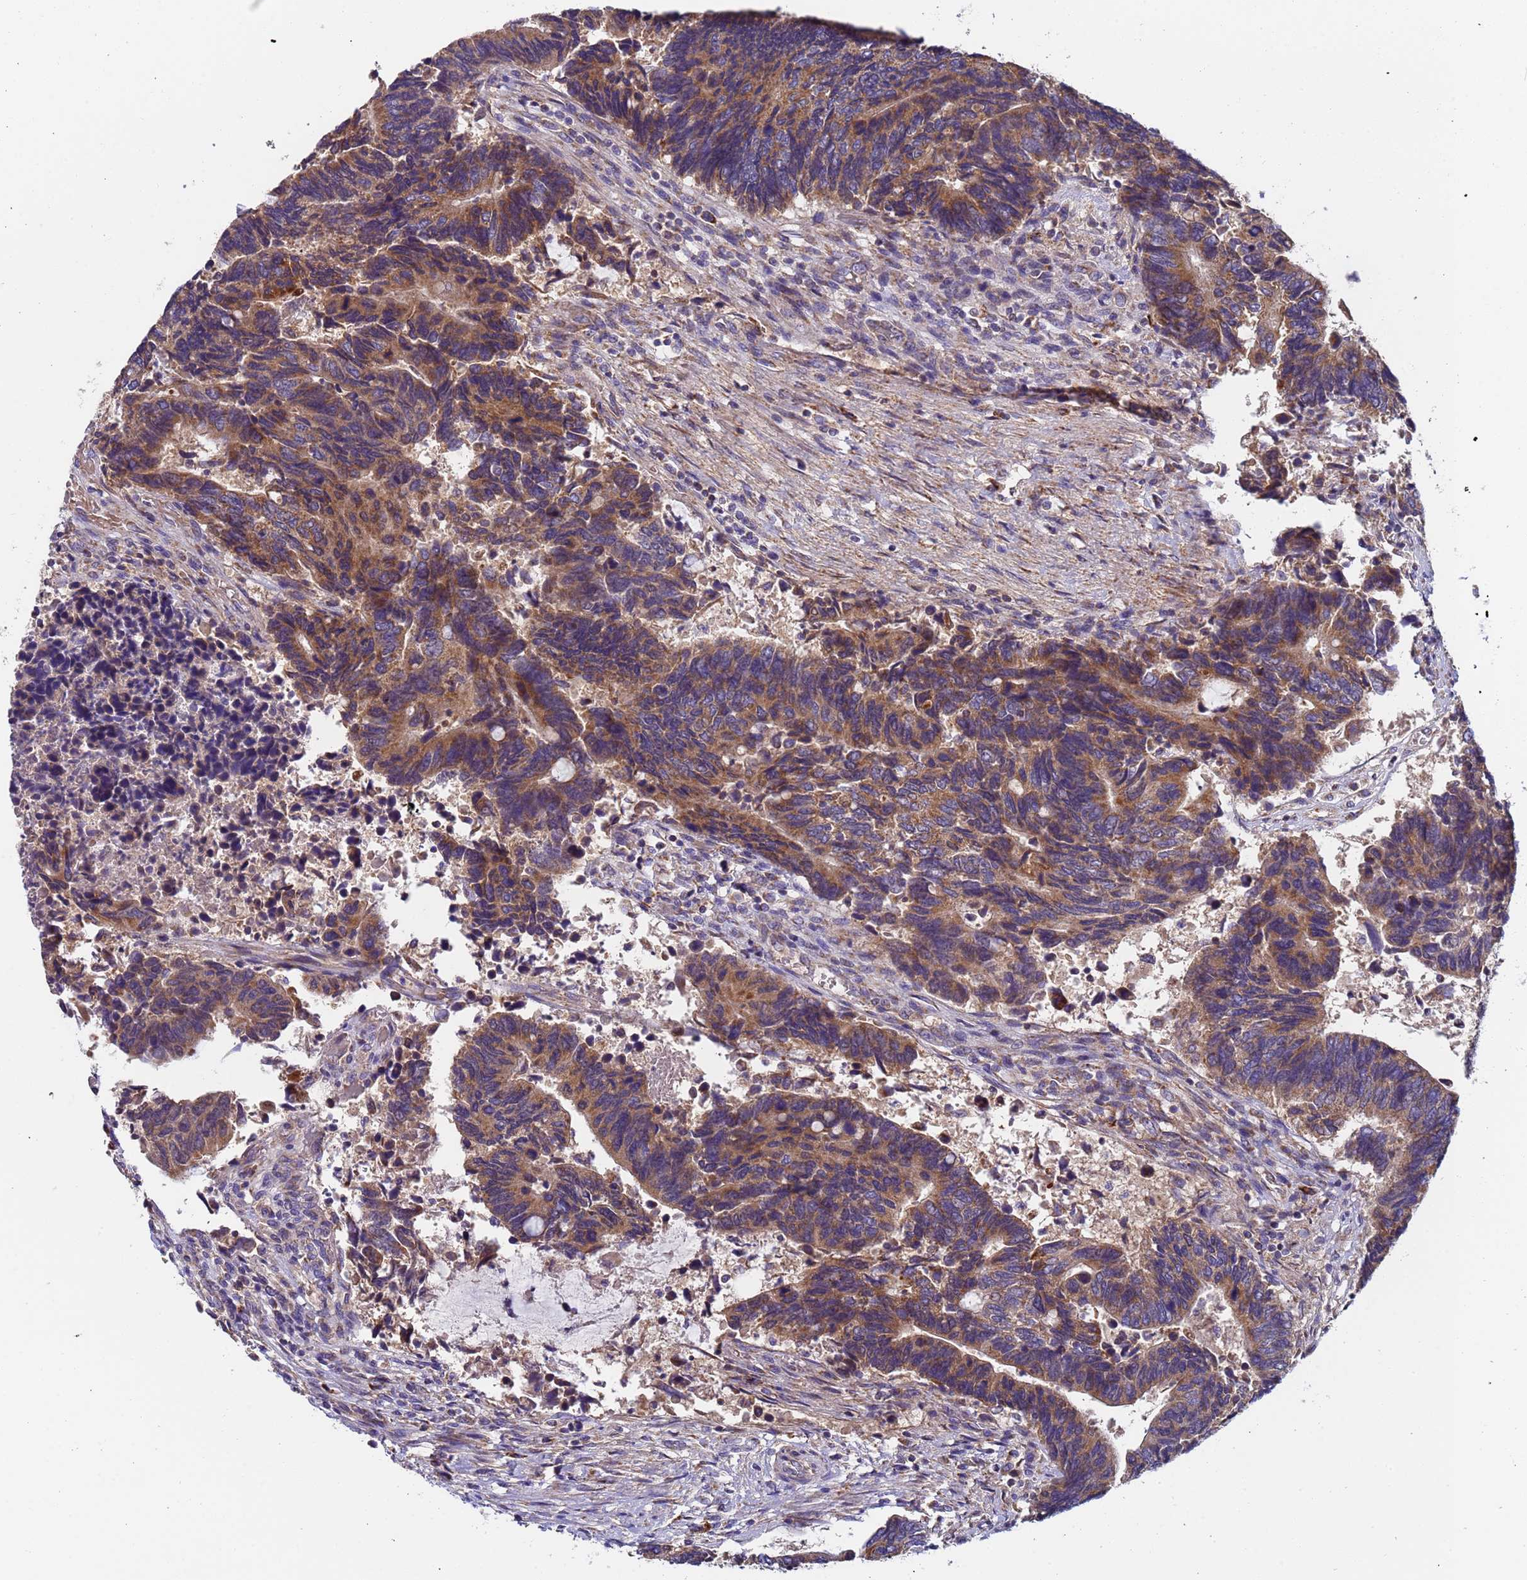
{"staining": {"intensity": "moderate", "quantity": ">75%", "location": "cytoplasmic/membranous"}, "tissue": "colorectal cancer", "cell_type": "Tumor cells", "image_type": "cancer", "snomed": [{"axis": "morphology", "description": "Adenocarcinoma, NOS"}, {"axis": "topography", "description": "Colon"}], "caption": "Tumor cells reveal medium levels of moderate cytoplasmic/membranous expression in approximately >75% of cells in colorectal cancer (adenocarcinoma). Nuclei are stained in blue.", "gene": "TMEM126A", "patient": {"sex": "male", "age": 87}}